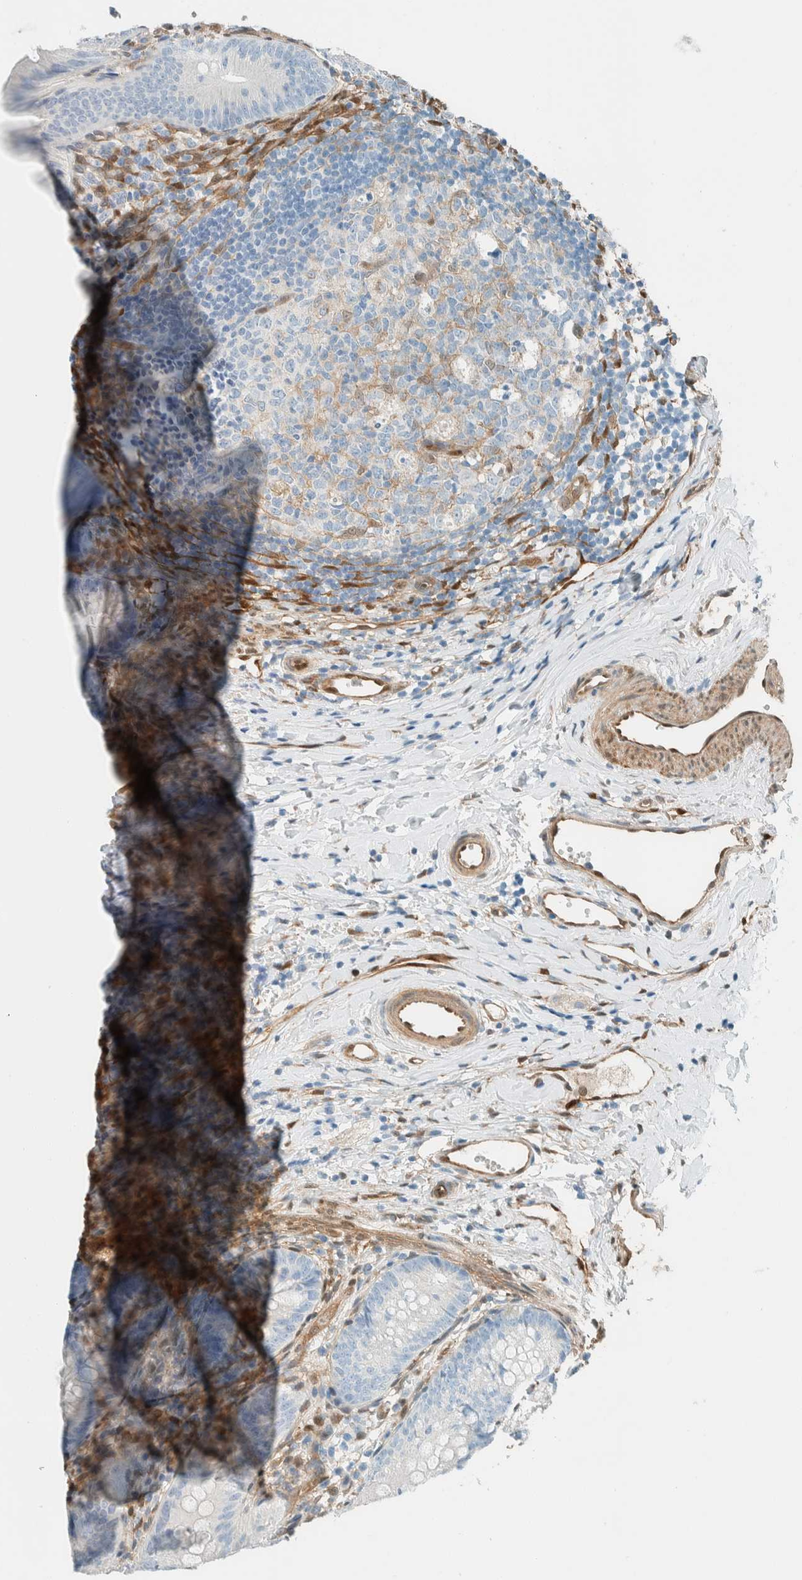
{"staining": {"intensity": "weak", "quantity": "<25%", "location": "cytoplasmic/membranous"}, "tissue": "appendix", "cell_type": "Glandular cells", "image_type": "normal", "snomed": [{"axis": "morphology", "description": "Normal tissue, NOS"}, {"axis": "topography", "description": "Appendix"}], "caption": "Glandular cells show no significant protein positivity in benign appendix.", "gene": "NXN", "patient": {"sex": "male", "age": 1}}